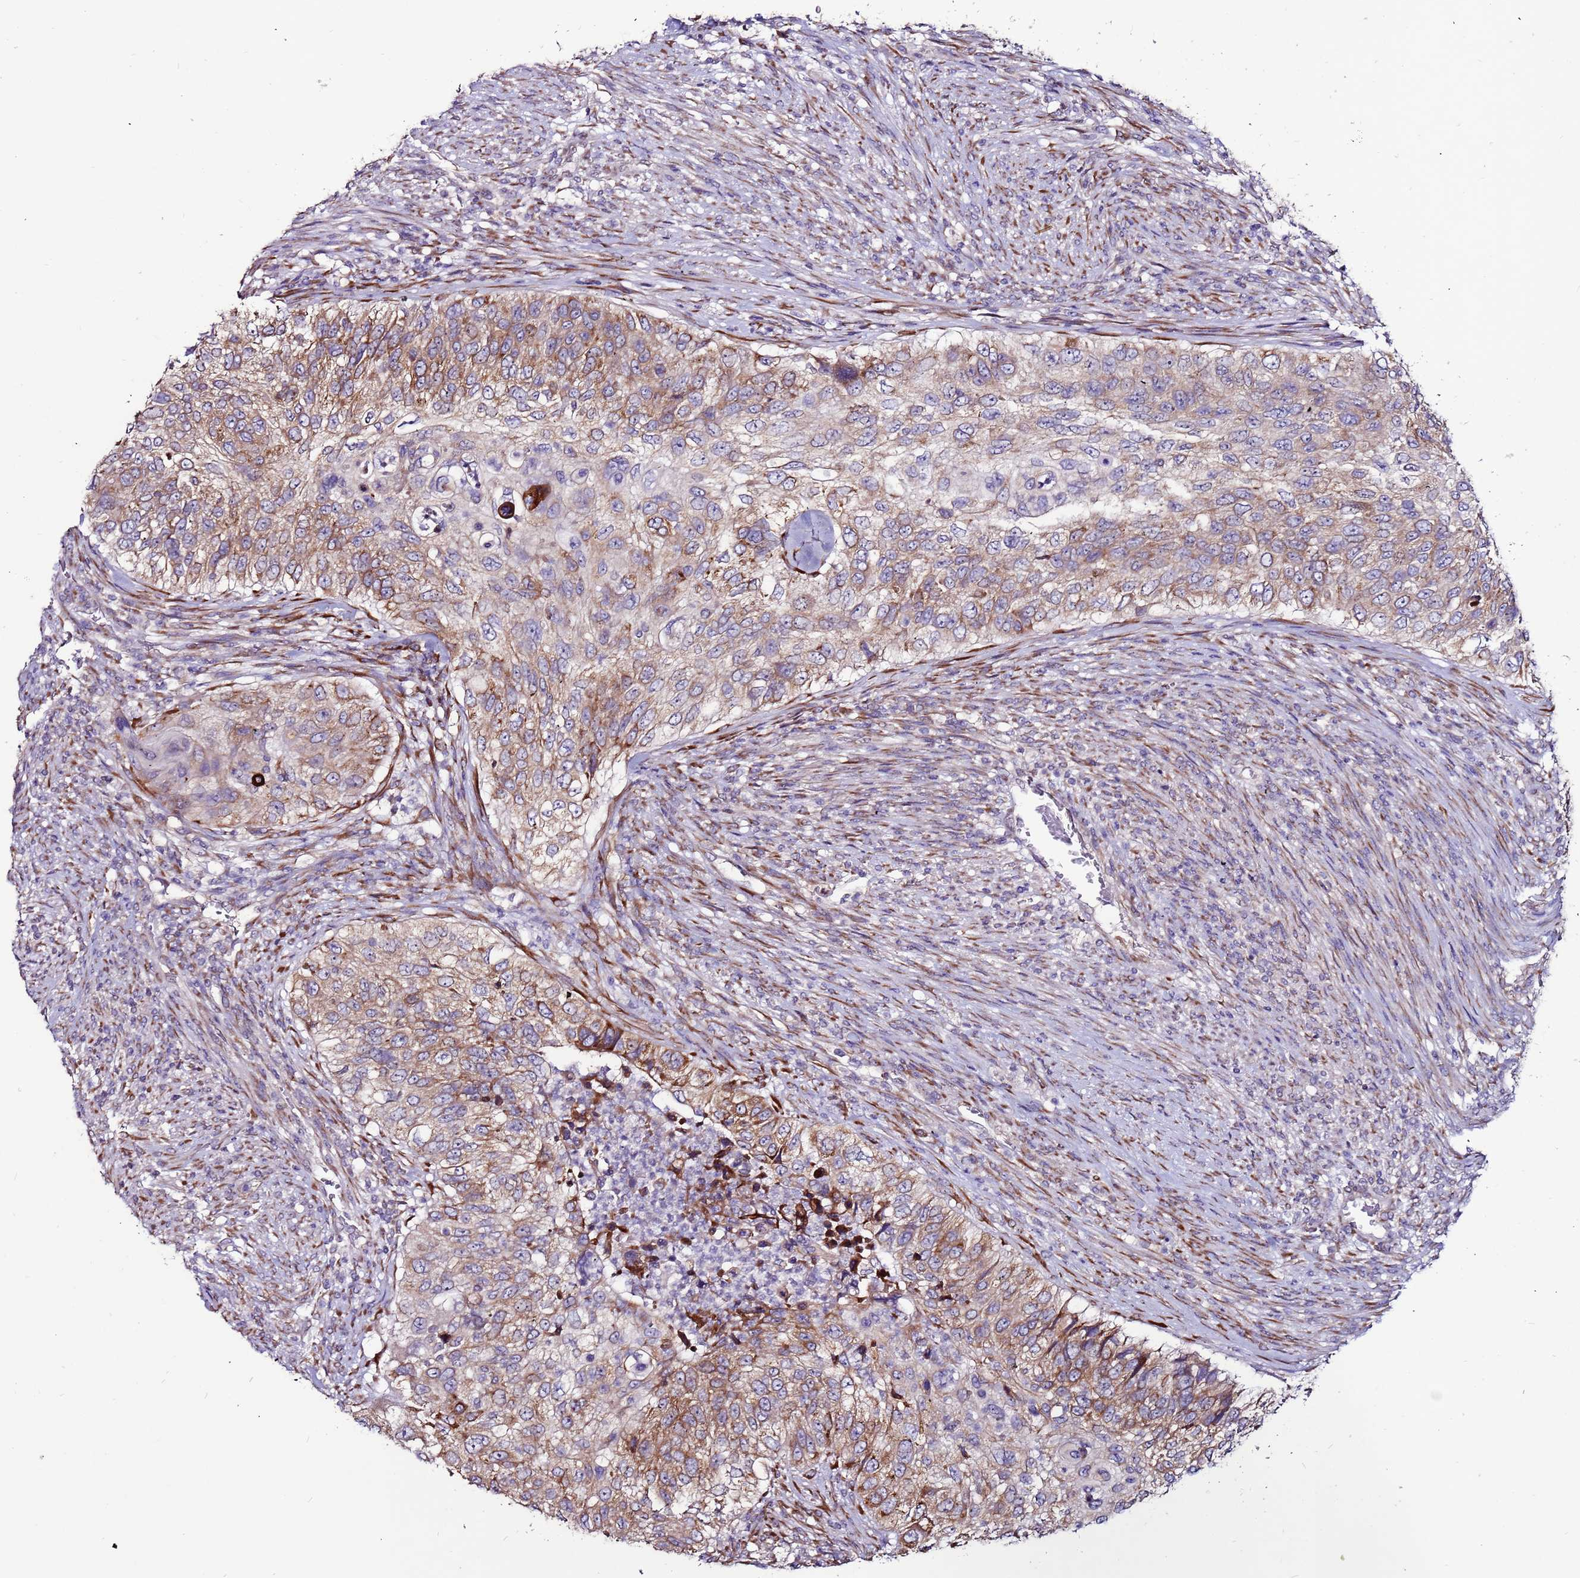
{"staining": {"intensity": "moderate", "quantity": ">75%", "location": "cytoplasmic/membranous"}, "tissue": "urothelial cancer", "cell_type": "Tumor cells", "image_type": "cancer", "snomed": [{"axis": "morphology", "description": "Urothelial carcinoma, High grade"}, {"axis": "topography", "description": "Urinary bladder"}], "caption": "Protein expression analysis of human urothelial cancer reveals moderate cytoplasmic/membranous staining in about >75% of tumor cells.", "gene": "SLC44A3", "patient": {"sex": "female", "age": 60}}